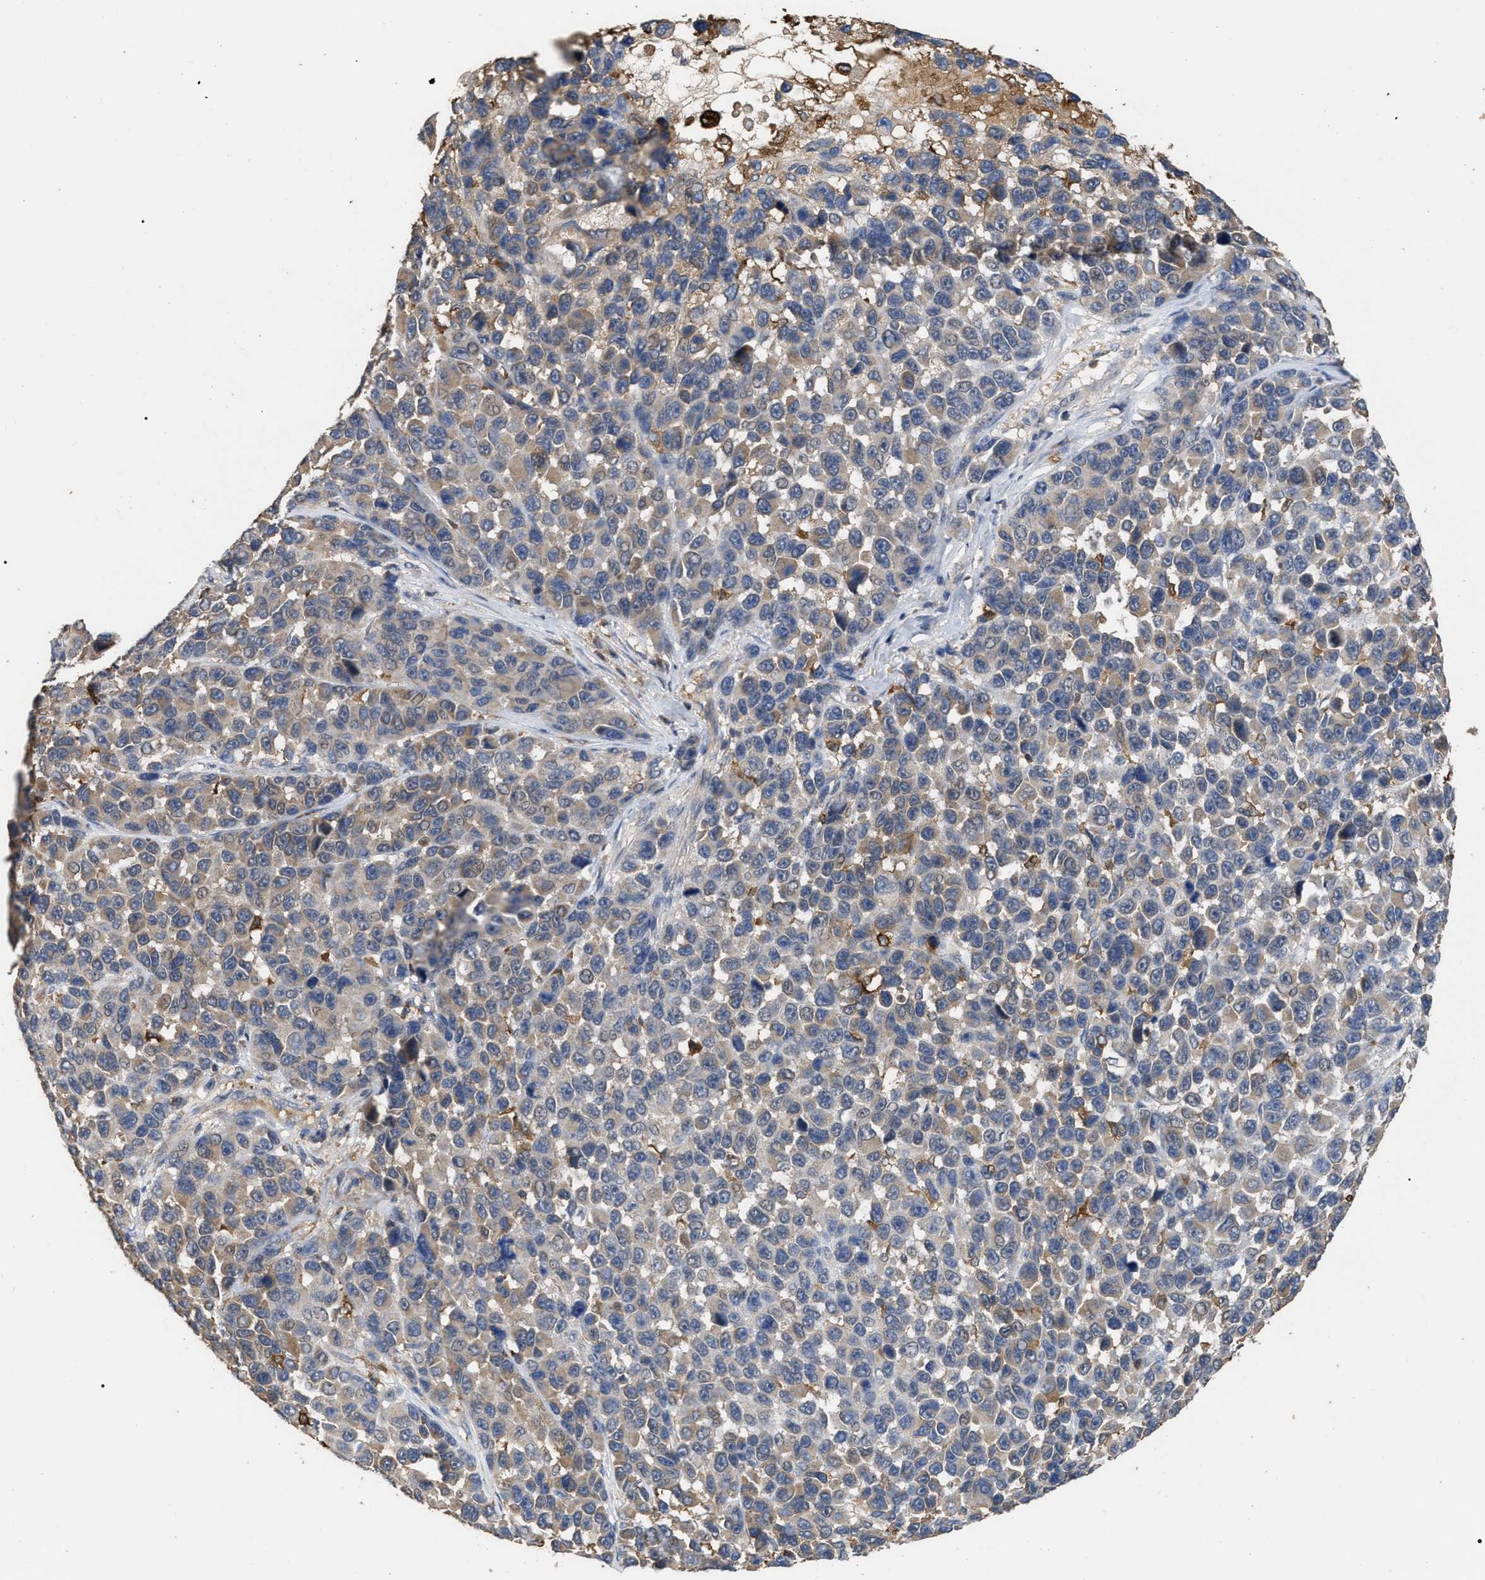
{"staining": {"intensity": "weak", "quantity": "<25%", "location": "cytoplasmic/membranous"}, "tissue": "melanoma", "cell_type": "Tumor cells", "image_type": "cancer", "snomed": [{"axis": "morphology", "description": "Malignant melanoma, NOS"}, {"axis": "topography", "description": "Skin"}], "caption": "This is an IHC photomicrograph of human malignant melanoma. There is no staining in tumor cells.", "gene": "GPR179", "patient": {"sex": "male", "age": 53}}